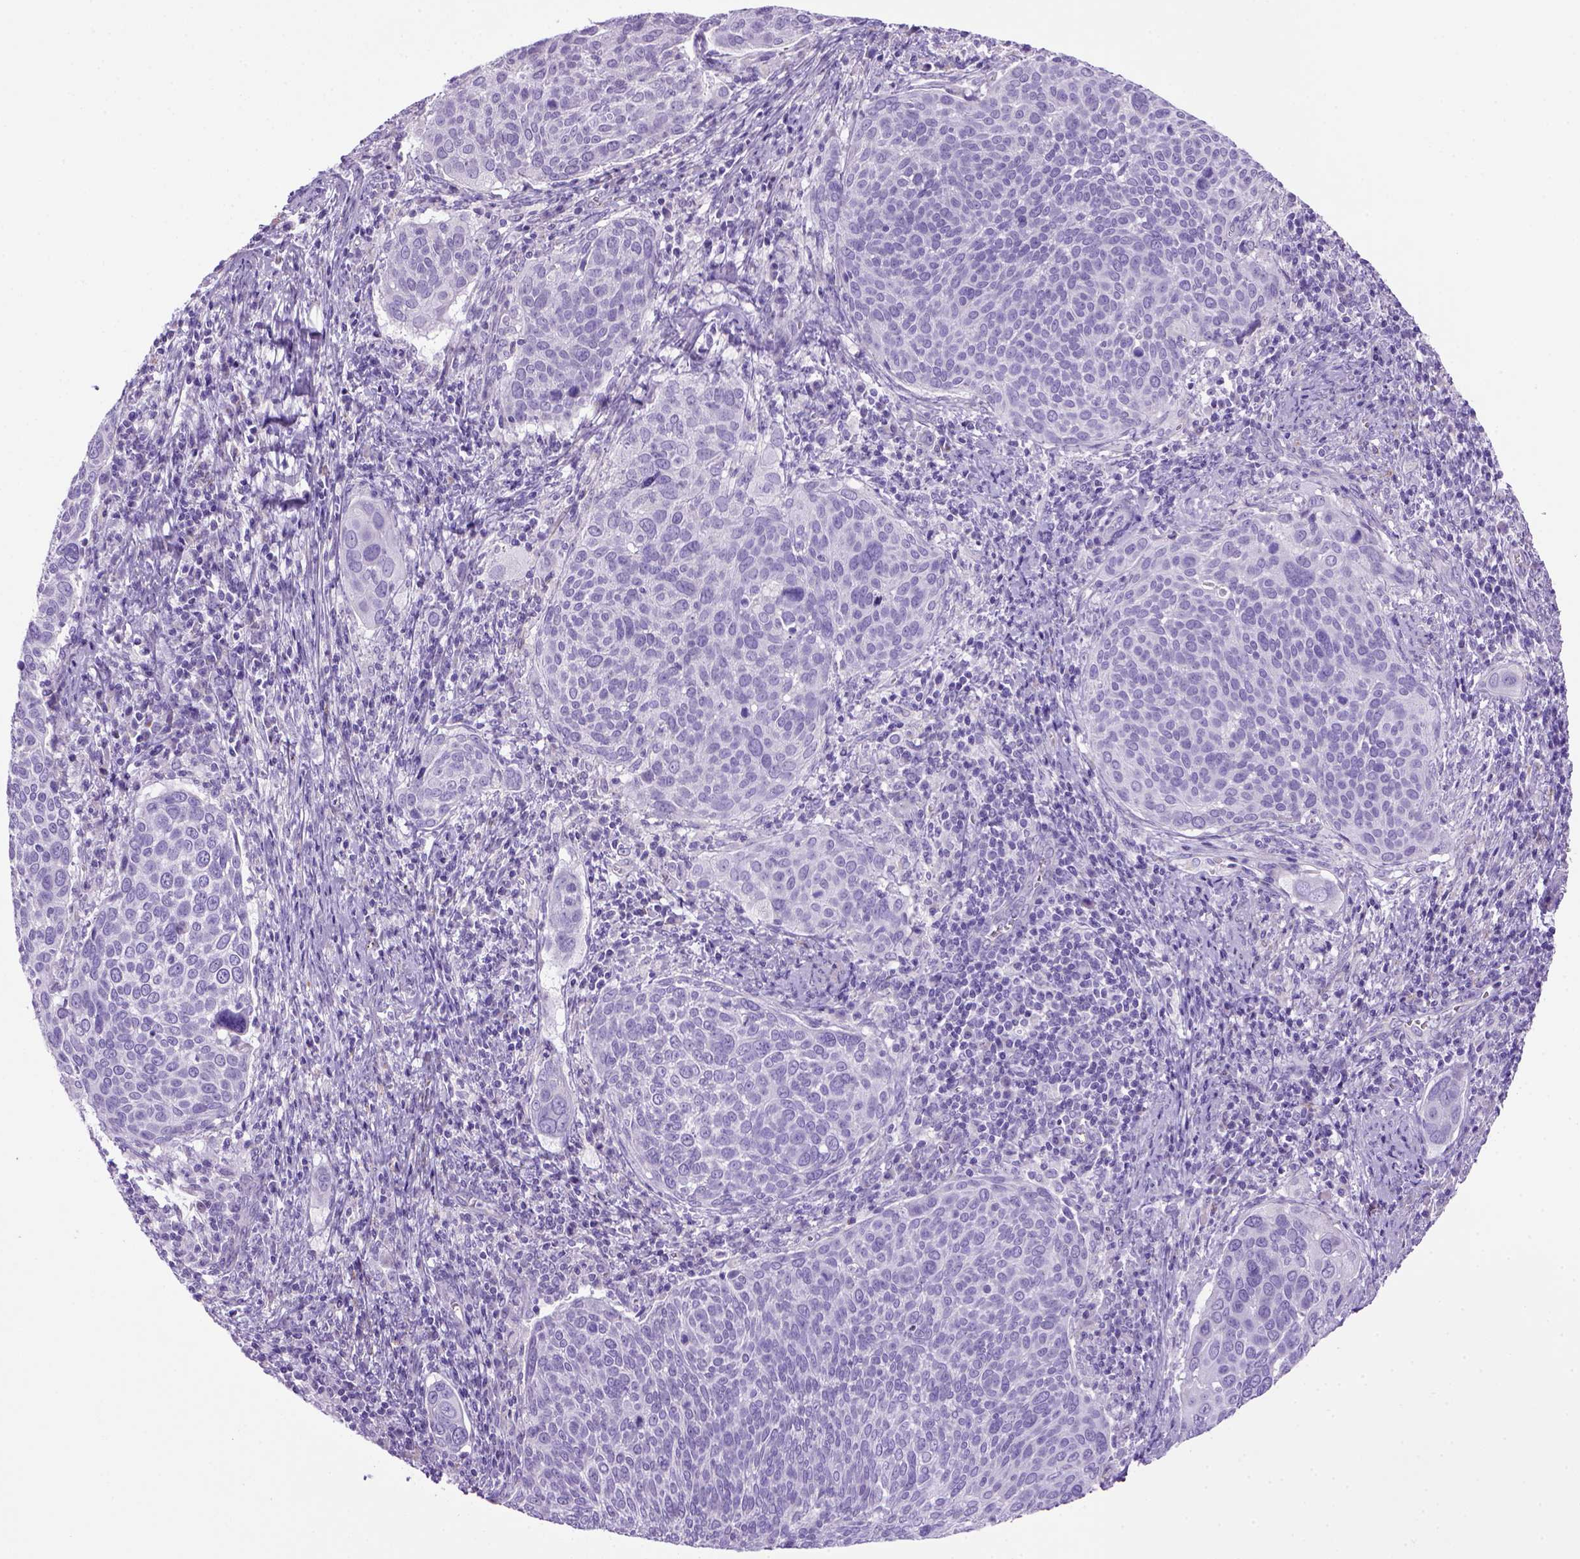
{"staining": {"intensity": "negative", "quantity": "none", "location": "none"}, "tissue": "cervical cancer", "cell_type": "Tumor cells", "image_type": "cancer", "snomed": [{"axis": "morphology", "description": "Squamous cell carcinoma, NOS"}, {"axis": "topography", "description": "Cervix"}], "caption": "Cervical cancer (squamous cell carcinoma) stained for a protein using immunohistochemistry shows no staining tumor cells.", "gene": "ARHGEF33", "patient": {"sex": "female", "age": 39}}